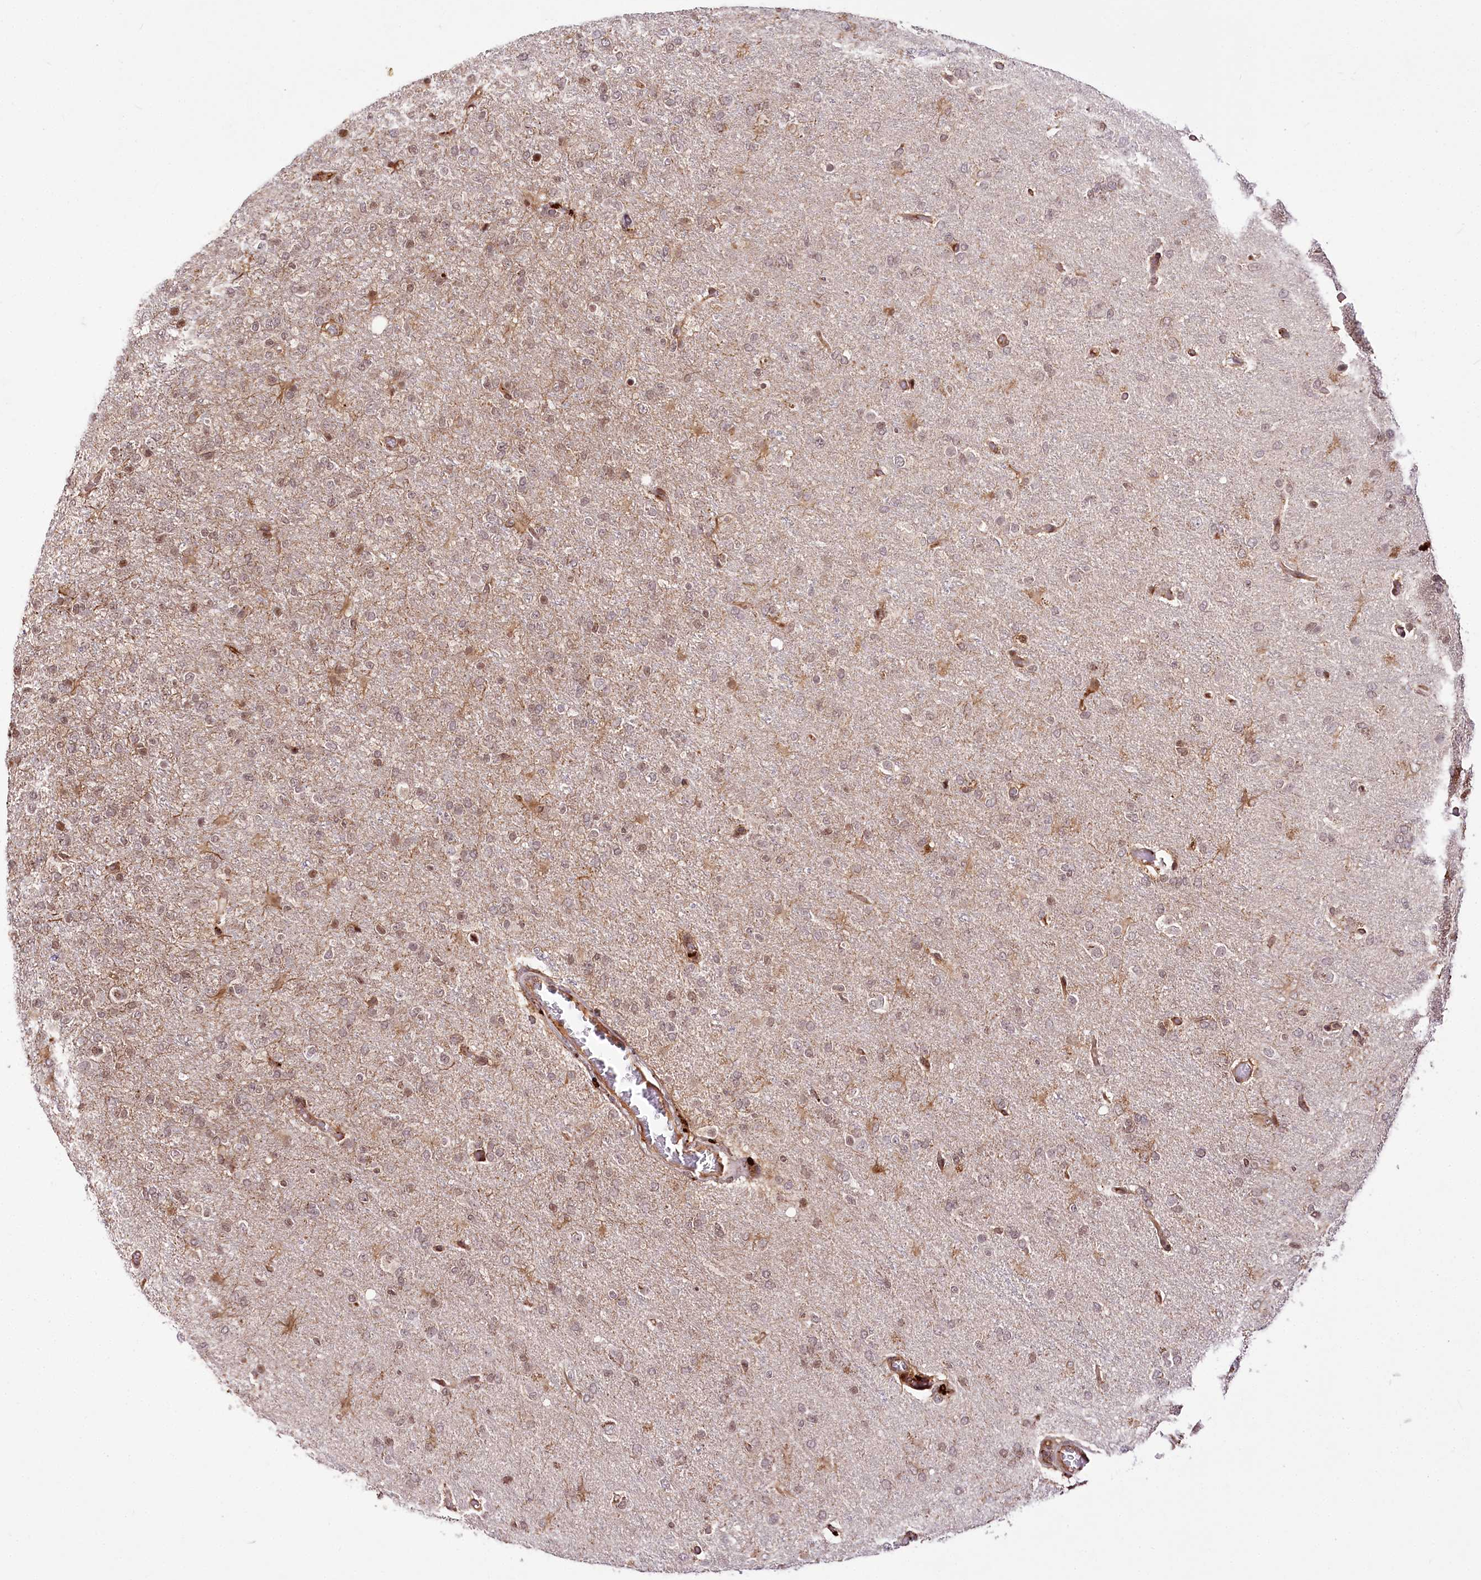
{"staining": {"intensity": "weak", "quantity": "25%-75%", "location": "nuclear"}, "tissue": "glioma", "cell_type": "Tumor cells", "image_type": "cancer", "snomed": [{"axis": "morphology", "description": "Glioma, malignant, High grade"}, {"axis": "topography", "description": "Brain"}], "caption": "Tumor cells exhibit low levels of weak nuclear staining in about 25%-75% of cells in glioma.", "gene": "HOXC8", "patient": {"sex": "female", "age": 74}}